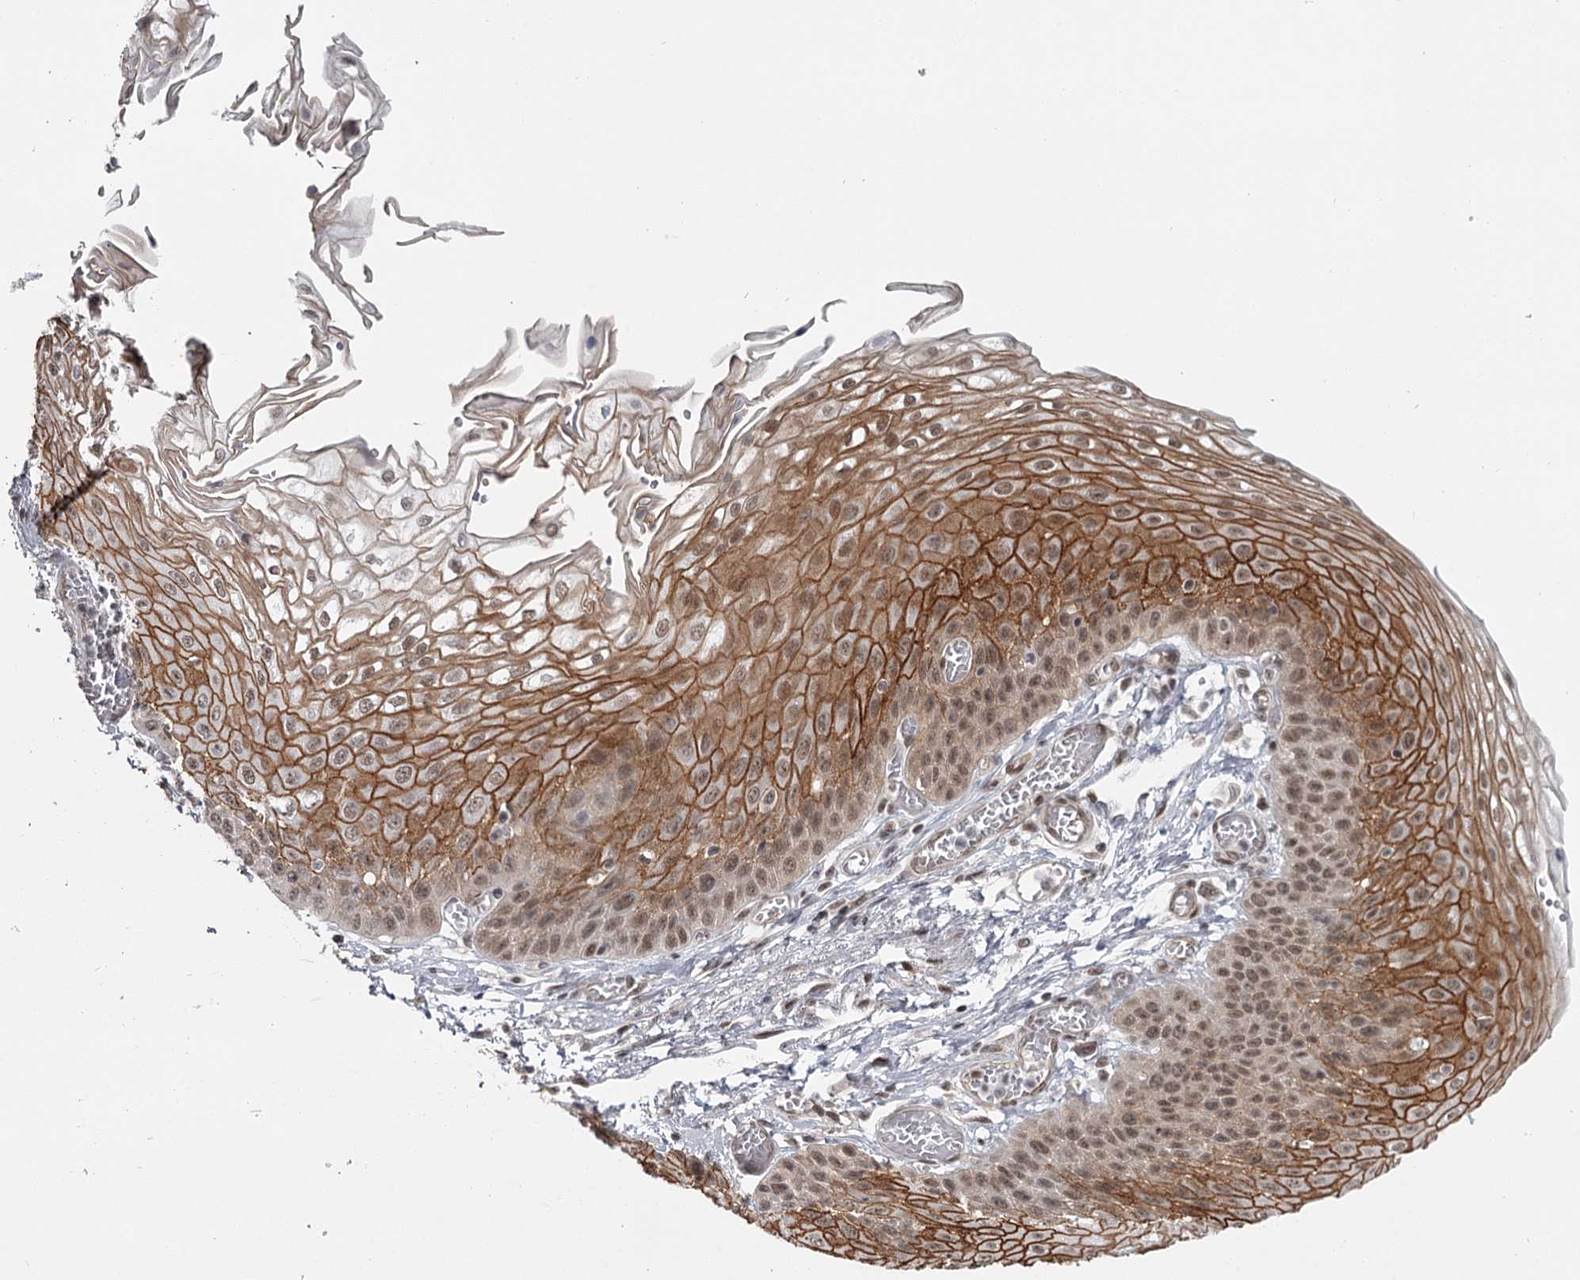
{"staining": {"intensity": "moderate", "quantity": ">75%", "location": "cytoplasmic/membranous,nuclear"}, "tissue": "esophagus", "cell_type": "Squamous epithelial cells", "image_type": "normal", "snomed": [{"axis": "morphology", "description": "Normal tissue, NOS"}, {"axis": "topography", "description": "Esophagus"}], "caption": "IHC photomicrograph of unremarkable human esophagus stained for a protein (brown), which demonstrates medium levels of moderate cytoplasmic/membranous,nuclear staining in approximately >75% of squamous epithelial cells.", "gene": "FAM13C", "patient": {"sex": "male", "age": 81}}